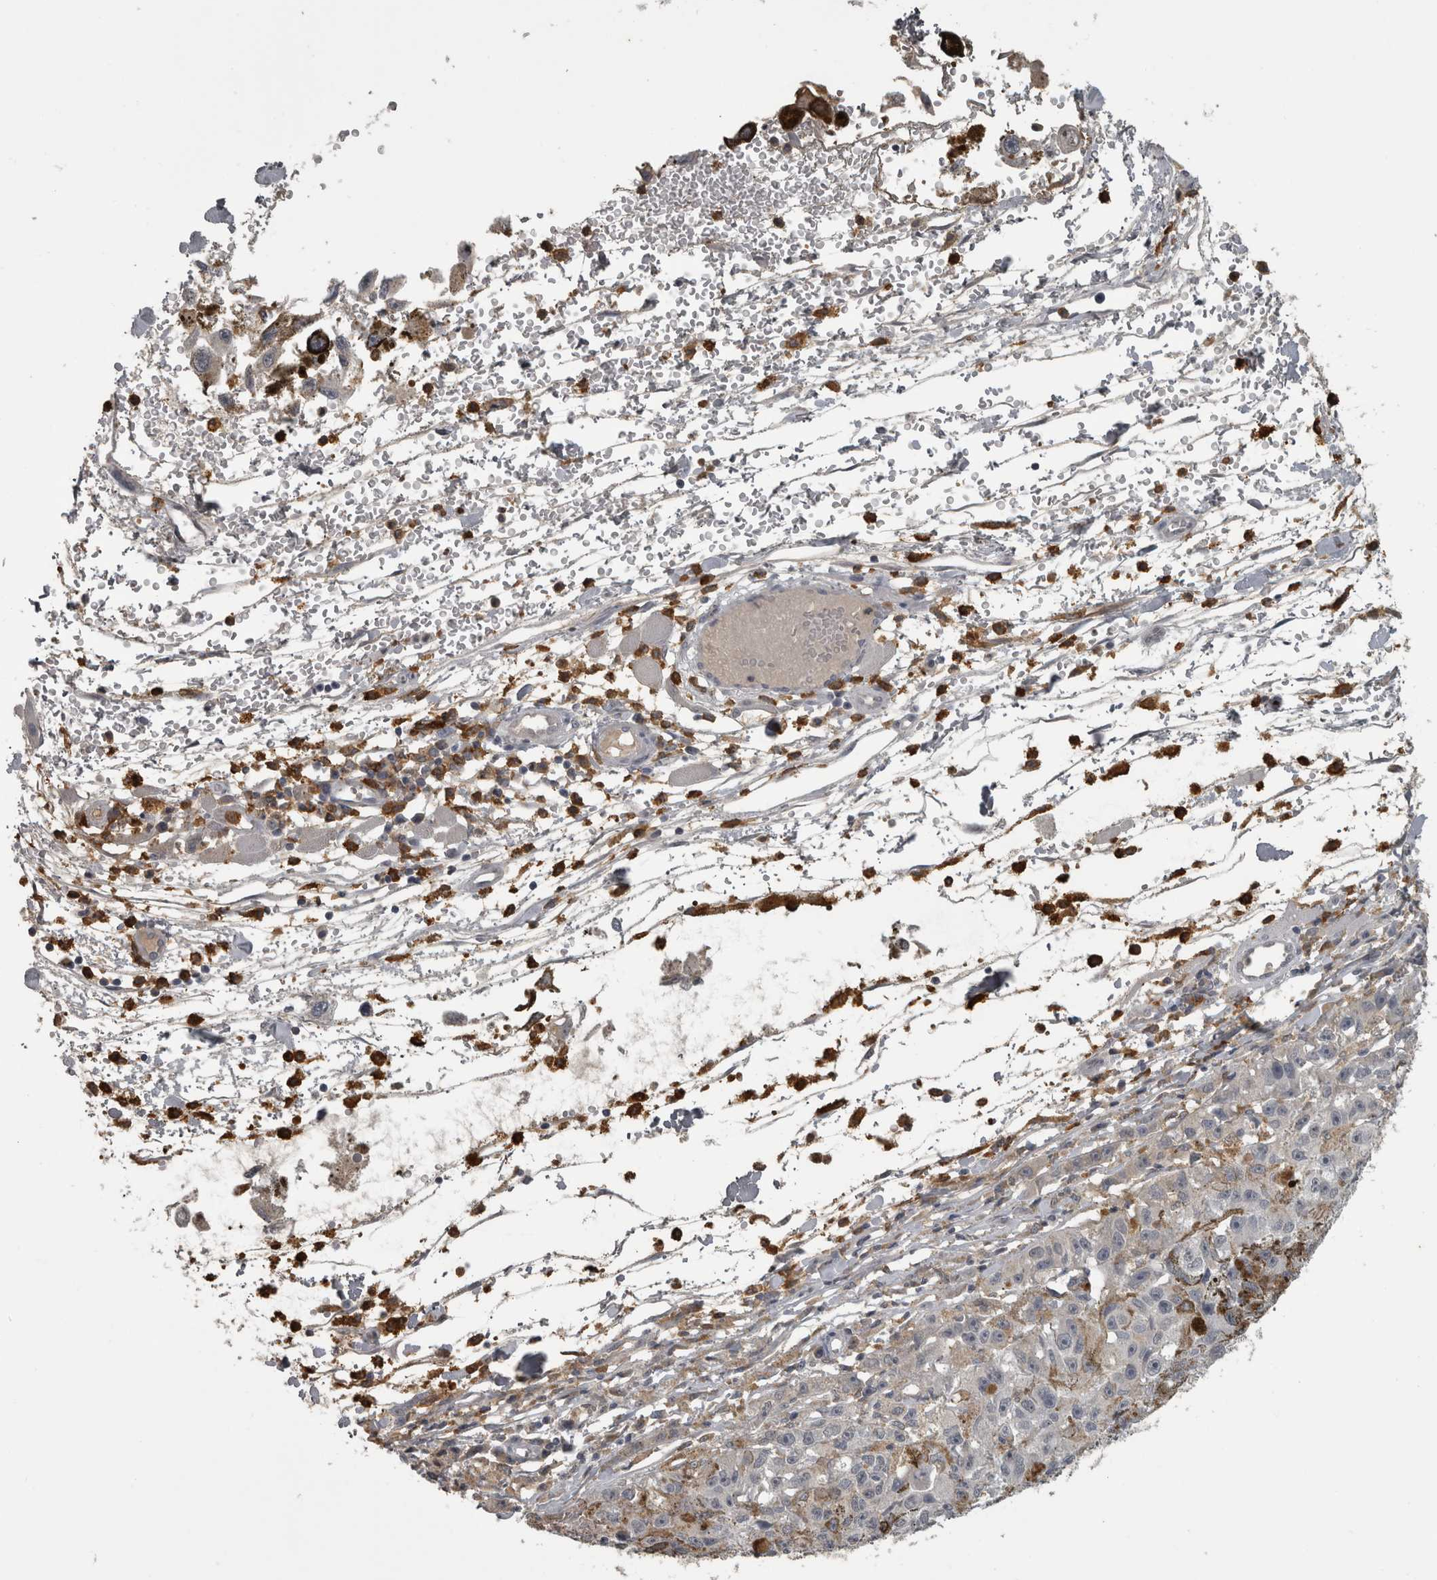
{"staining": {"intensity": "negative", "quantity": "none", "location": "none"}, "tissue": "melanoma", "cell_type": "Tumor cells", "image_type": "cancer", "snomed": [{"axis": "morphology", "description": "Malignant melanoma, NOS"}, {"axis": "topography", "description": "Skin"}], "caption": "An immunohistochemistry photomicrograph of melanoma is shown. There is no staining in tumor cells of melanoma. The staining is performed using DAB brown chromogen with nuclei counter-stained in using hematoxylin.", "gene": "PIK3AP1", "patient": {"sex": "female", "age": 104}}